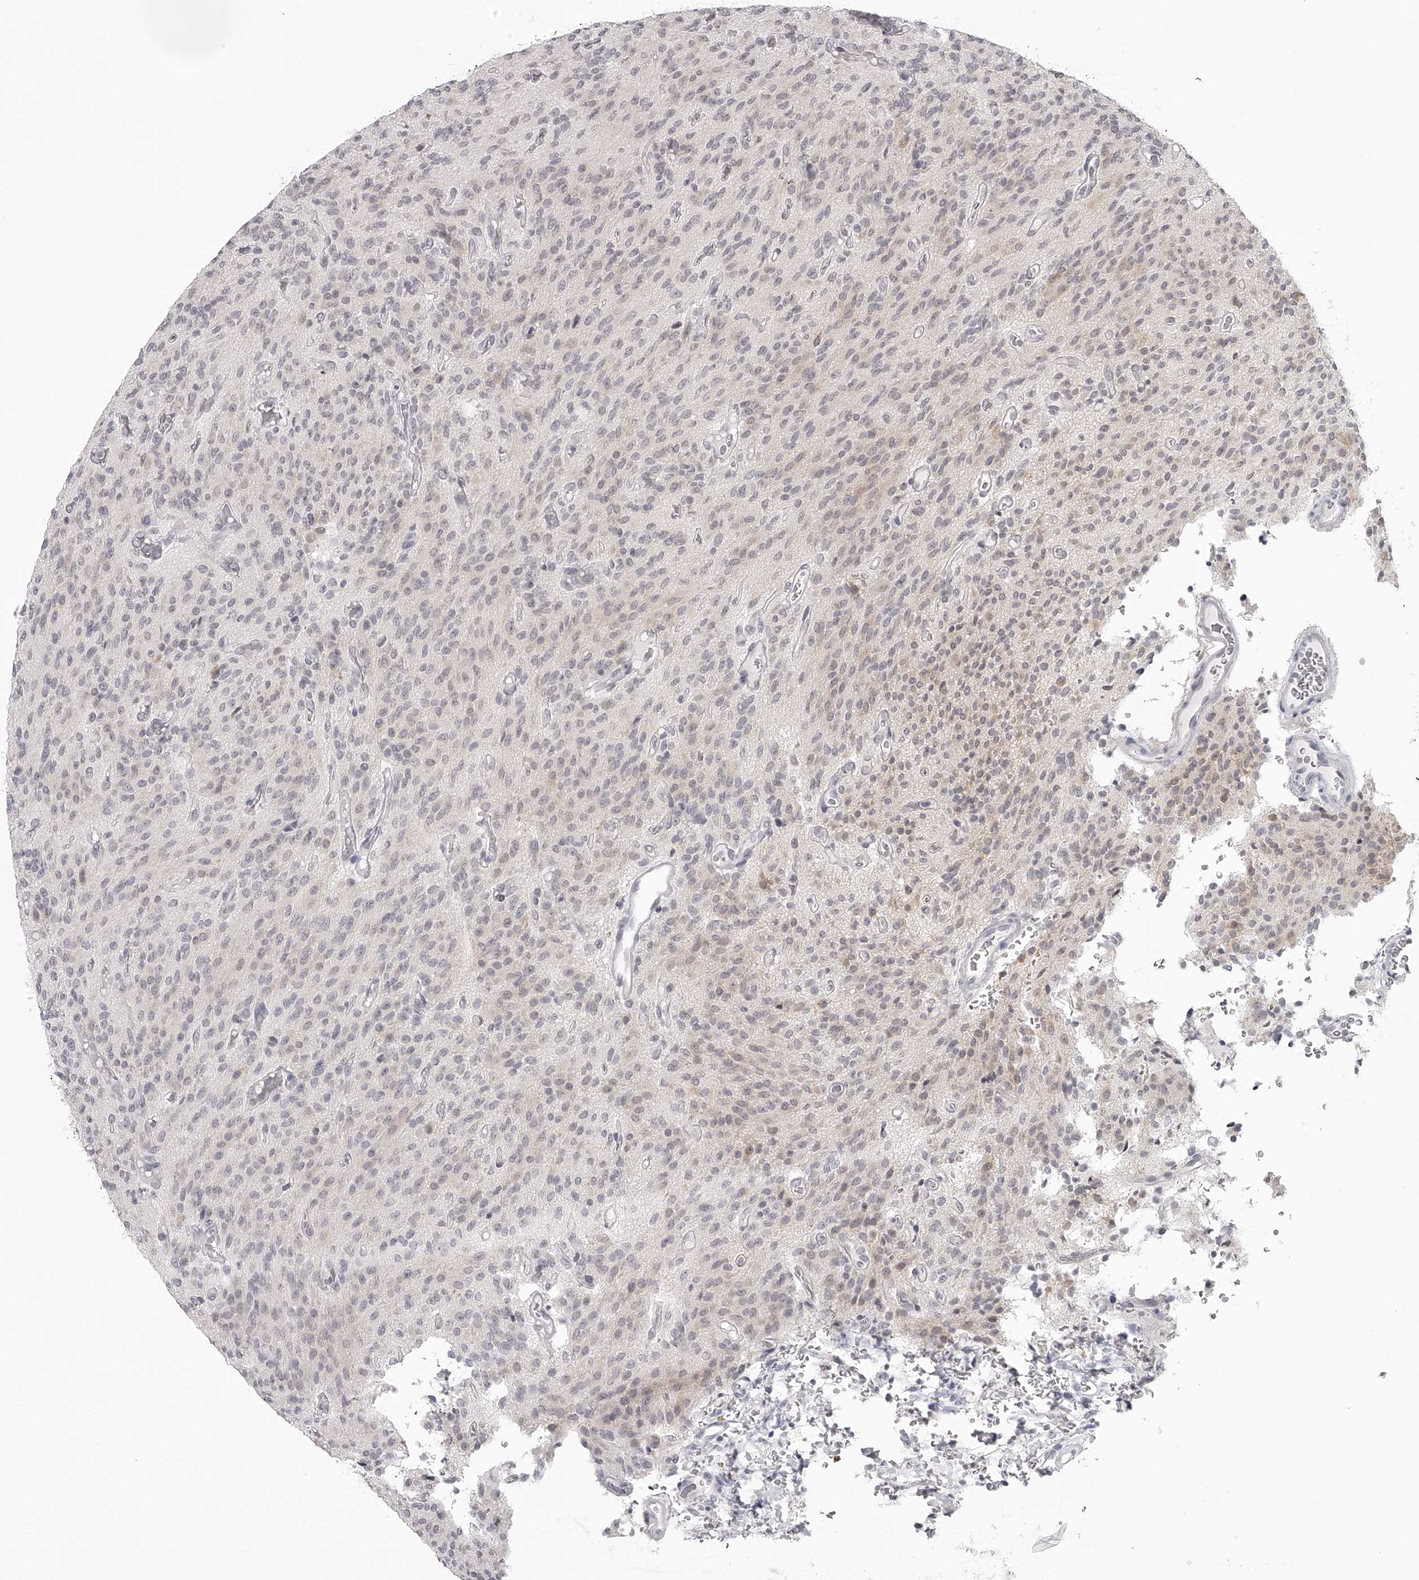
{"staining": {"intensity": "negative", "quantity": "none", "location": "none"}, "tissue": "glioma", "cell_type": "Tumor cells", "image_type": "cancer", "snomed": [{"axis": "morphology", "description": "Glioma, malignant, High grade"}, {"axis": "topography", "description": "Brain"}], "caption": "IHC image of human malignant glioma (high-grade) stained for a protein (brown), which exhibits no positivity in tumor cells.", "gene": "SEC11C", "patient": {"sex": "male", "age": 34}}